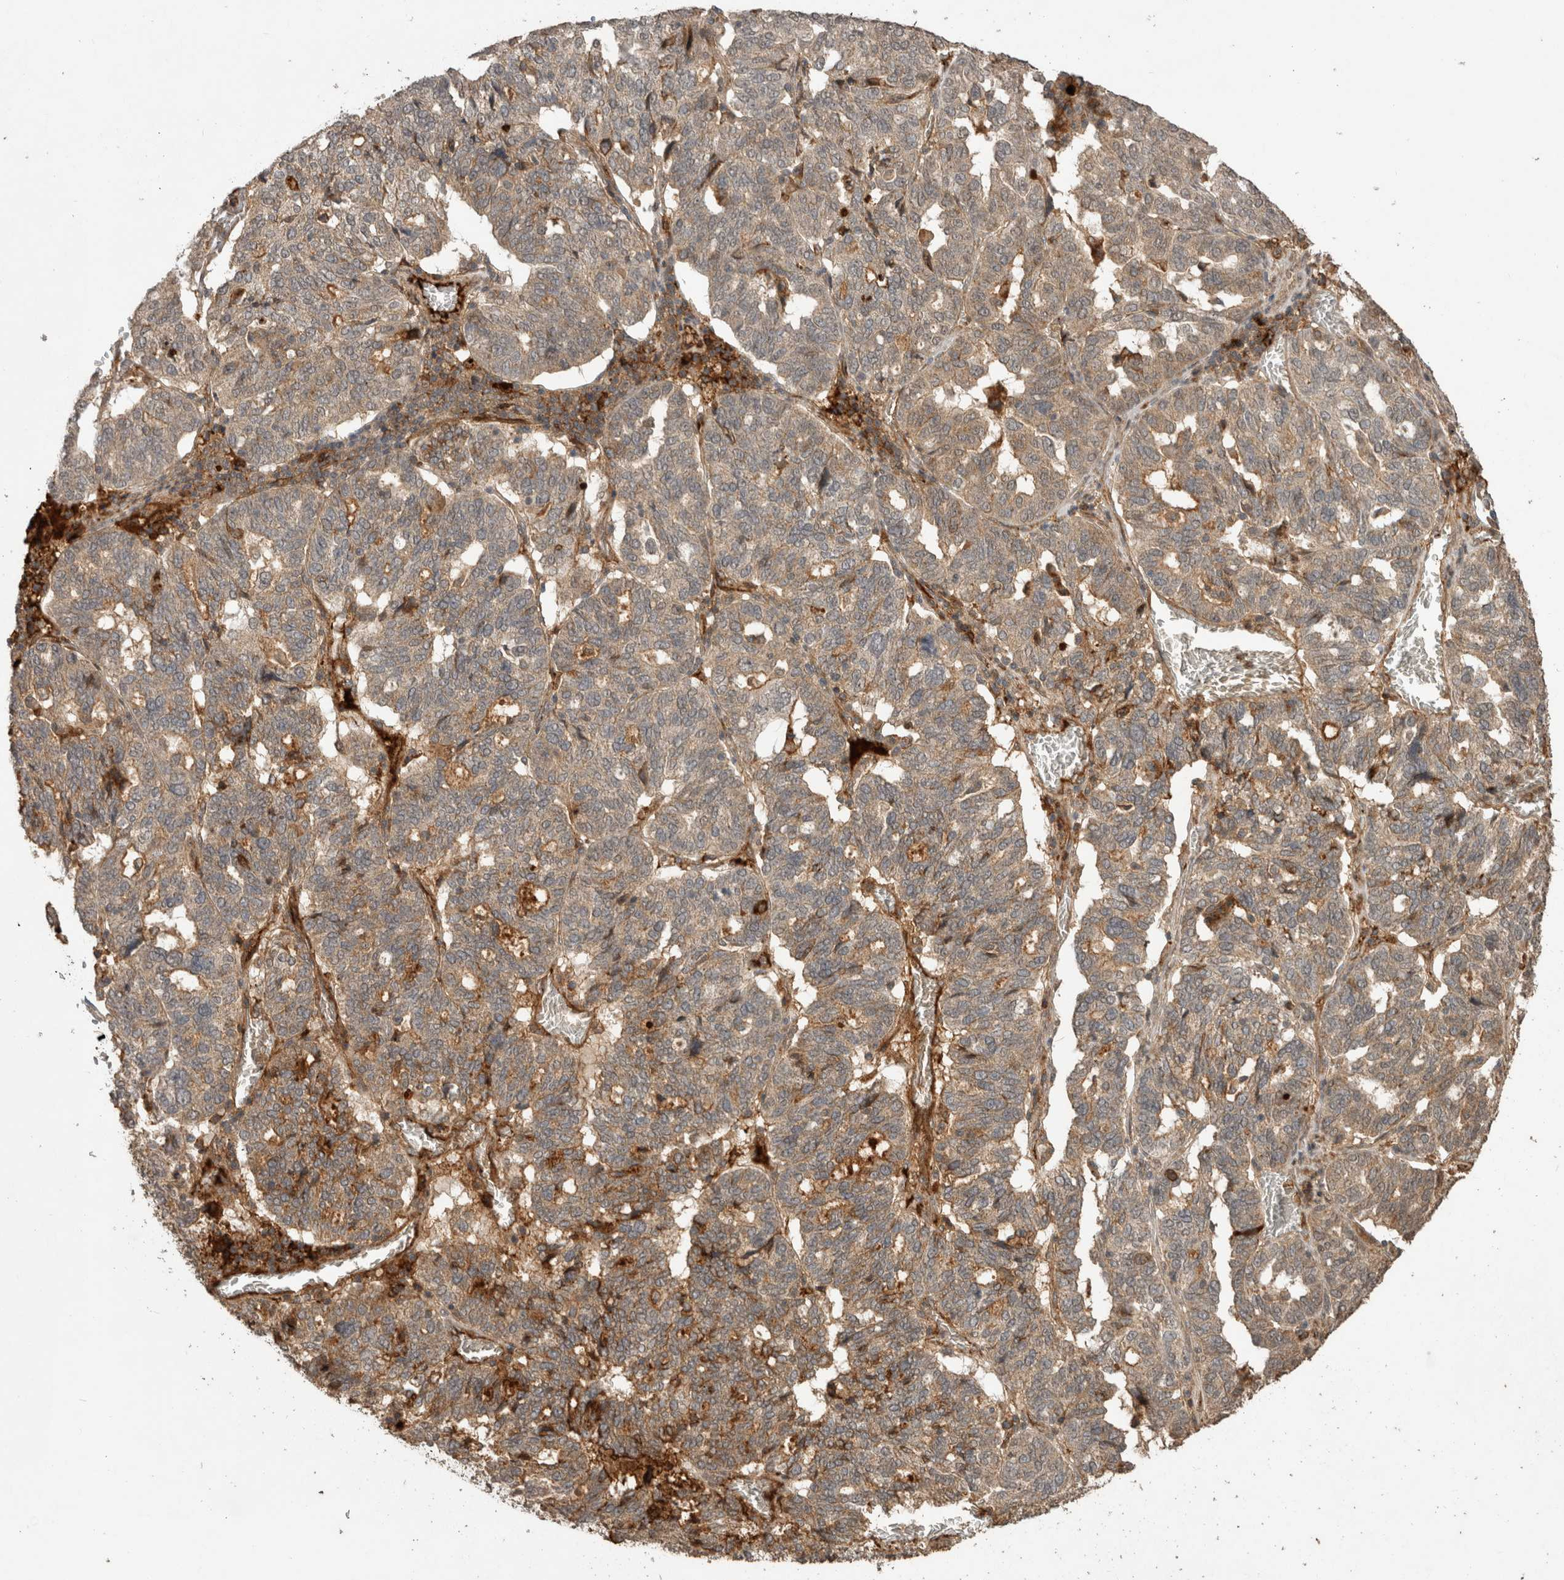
{"staining": {"intensity": "moderate", "quantity": ">75%", "location": "cytoplasmic/membranous"}, "tissue": "ovarian cancer", "cell_type": "Tumor cells", "image_type": "cancer", "snomed": [{"axis": "morphology", "description": "Cystadenocarcinoma, serous, NOS"}, {"axis": "topography", "description": "Ovary"}], "caption": "Immunohistochemistry (IHC) (DAB (3,3'-diaminobenzidine)) staining of ovarian cancer (serous cystadenocarcinoma) exhibits moderate cytoplasmic/membranous protein staining in about >75% of tumor cells. The staining is performed using DAB brown chromogen to label protein expression. The nuclei are counter-stained blue using hematoxylin.", "gene": "FAM3A", "patient": {"sex": "female", "age": 59}}